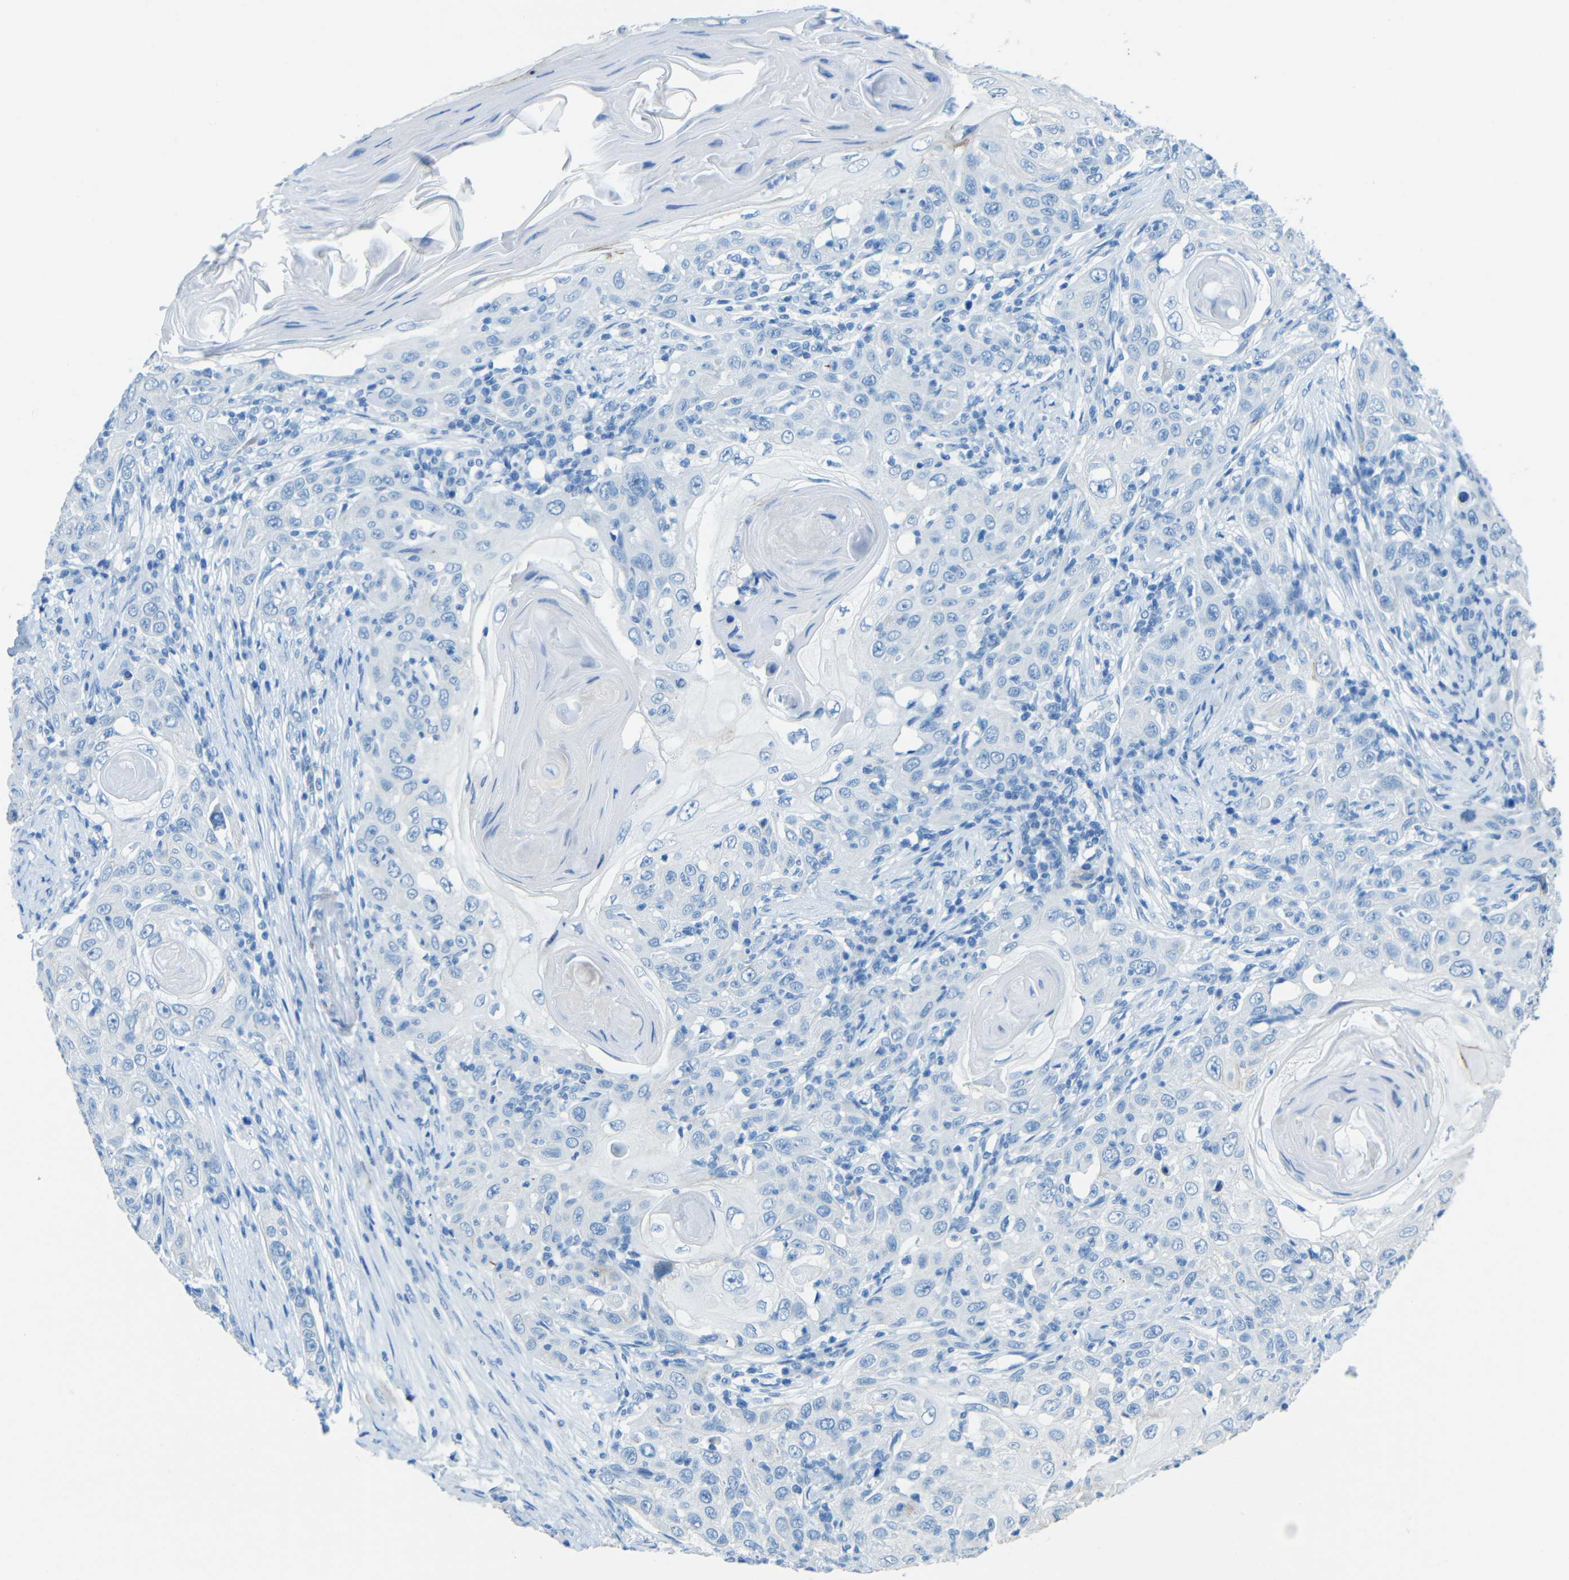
{"staining": {"intensity": "negative", "quantity": "none", "location": "none"}, "tissue": "skin cancer", "cell_type": "Tumor cells", "image_type": "cancer", "snomed": [{"axis": "morphology", "description": "Squamous cell carcinoma, NOS"}, {"axis": "topography", "description": "Skin"}], "caption": "Tumor cells are negative for brown protein staining in skin cancer.", "gene": "TUBB4B", "patient": {"sex": "female", "age": 88}}